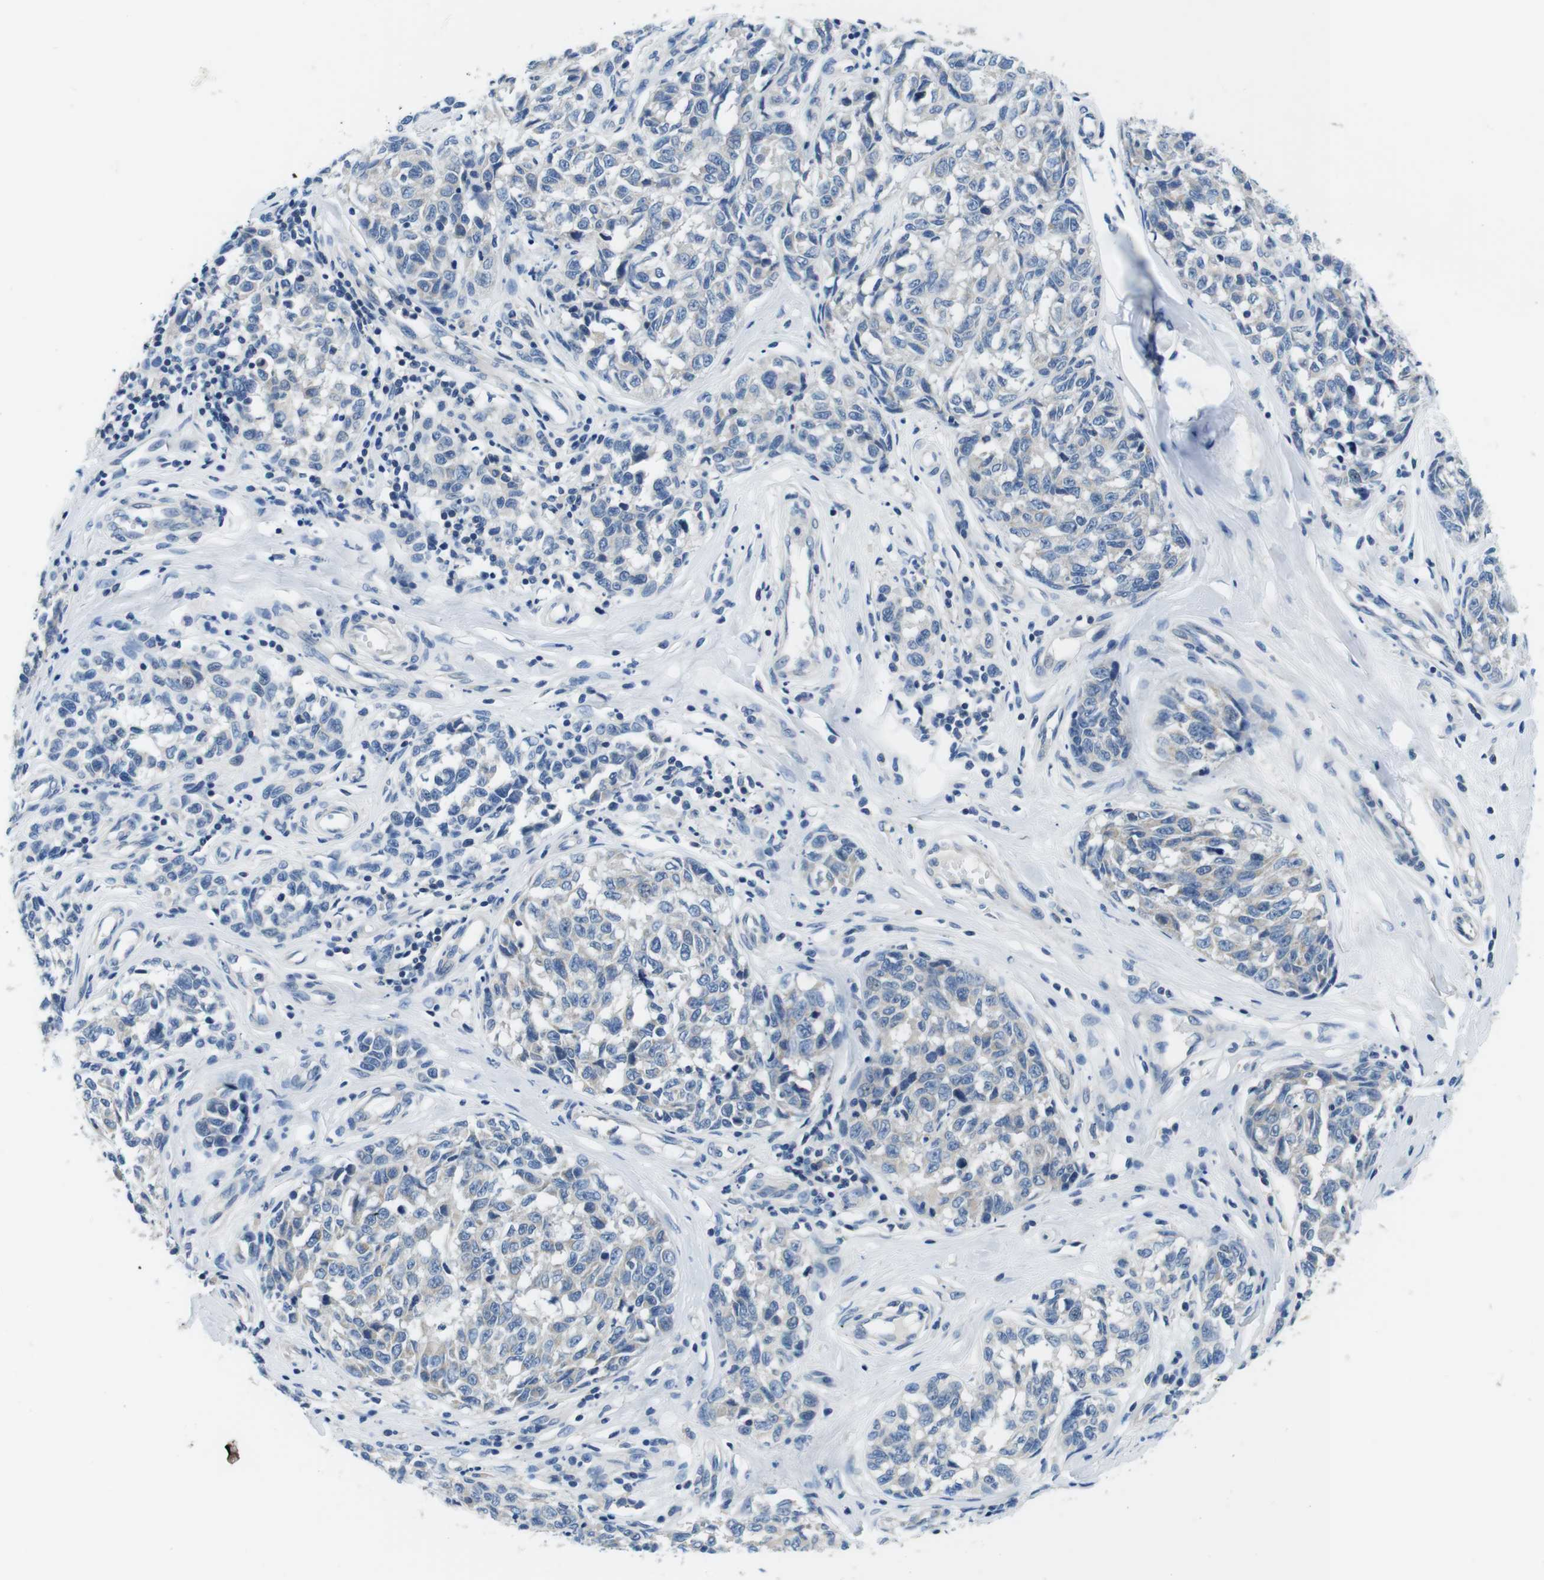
{"staining": {"intensity": "negative", "quantity": "none", "location": "none"}, "tissue": "melanoma", "cell_type": "Tumor cells", "image_type": "cancer", "snomed": [{"axis": "morphology", "description": "Malignant melanoma, NOS"}, {"axis": "topography", "description": "Skin"}], "caption": "Immunohistochemistry of melanoma displays no positivity in tumor cells. The staining is performed using DAB brown chromogen with nuclei counter-stained in using hematoxylin.", "gene": "DENND4C", "patient": {"sex": "female", "age": 64}}